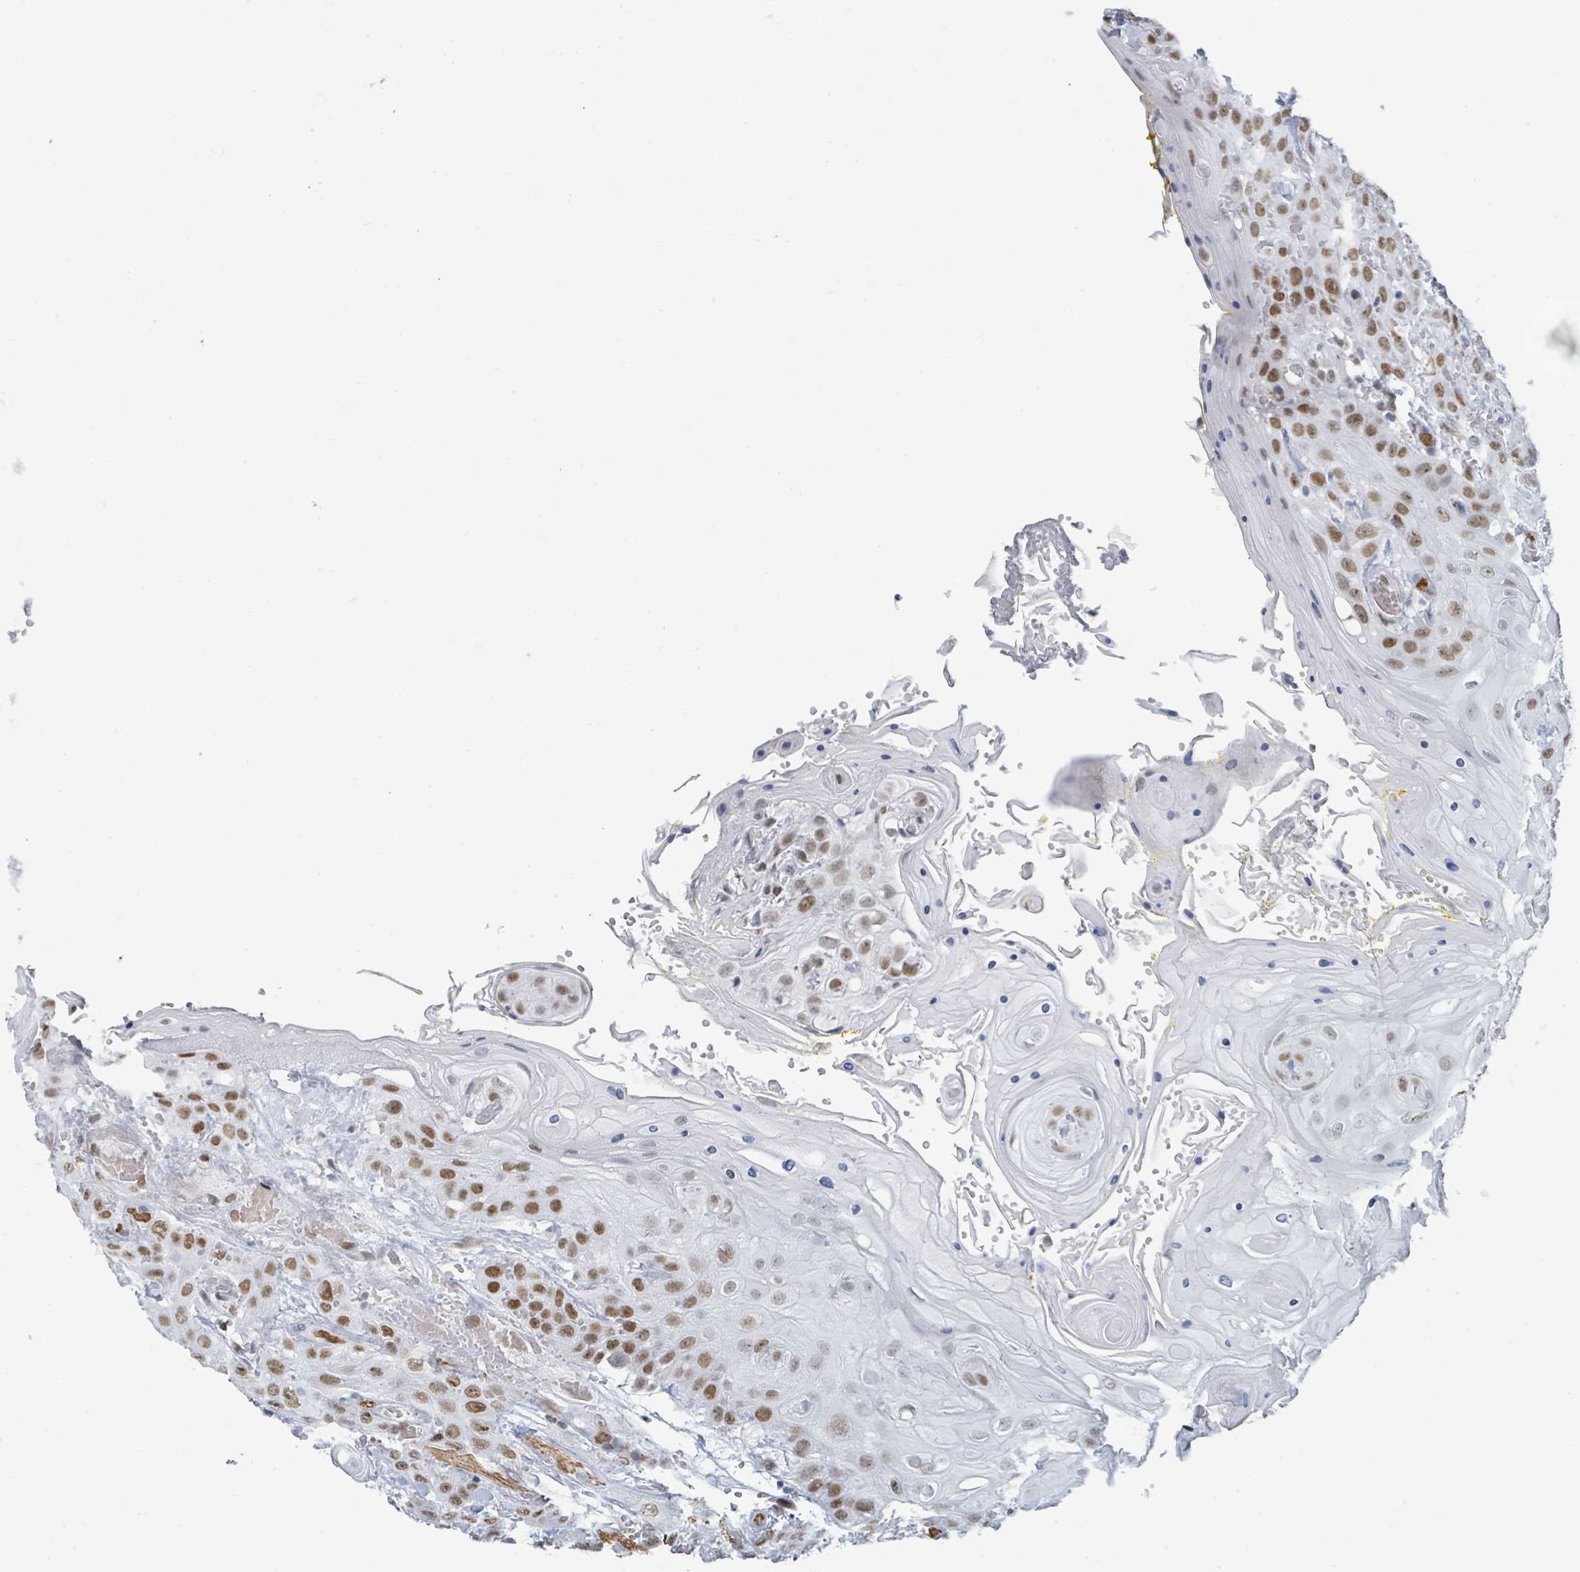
{"staining": {"intensity": "moderate", "quantity": ">75%", "location": "nuclear"}, "tissue": "head and neck cancer", "cell_type": "Tumor cells", "image_type": "cancer", "snomed": [{"axis": "morphology", "description": "Squamous cell carcinoma, NOS"}, {"axis": "topography", "description": "Head-Neck"}], "caption": "This is a micrograph of IHC staining of head and neck cancer, which shows moderate expression in the nuclear of tumor cells.", "gene": "EHMT2", "patient": {"sex": "female", "age": 43}}